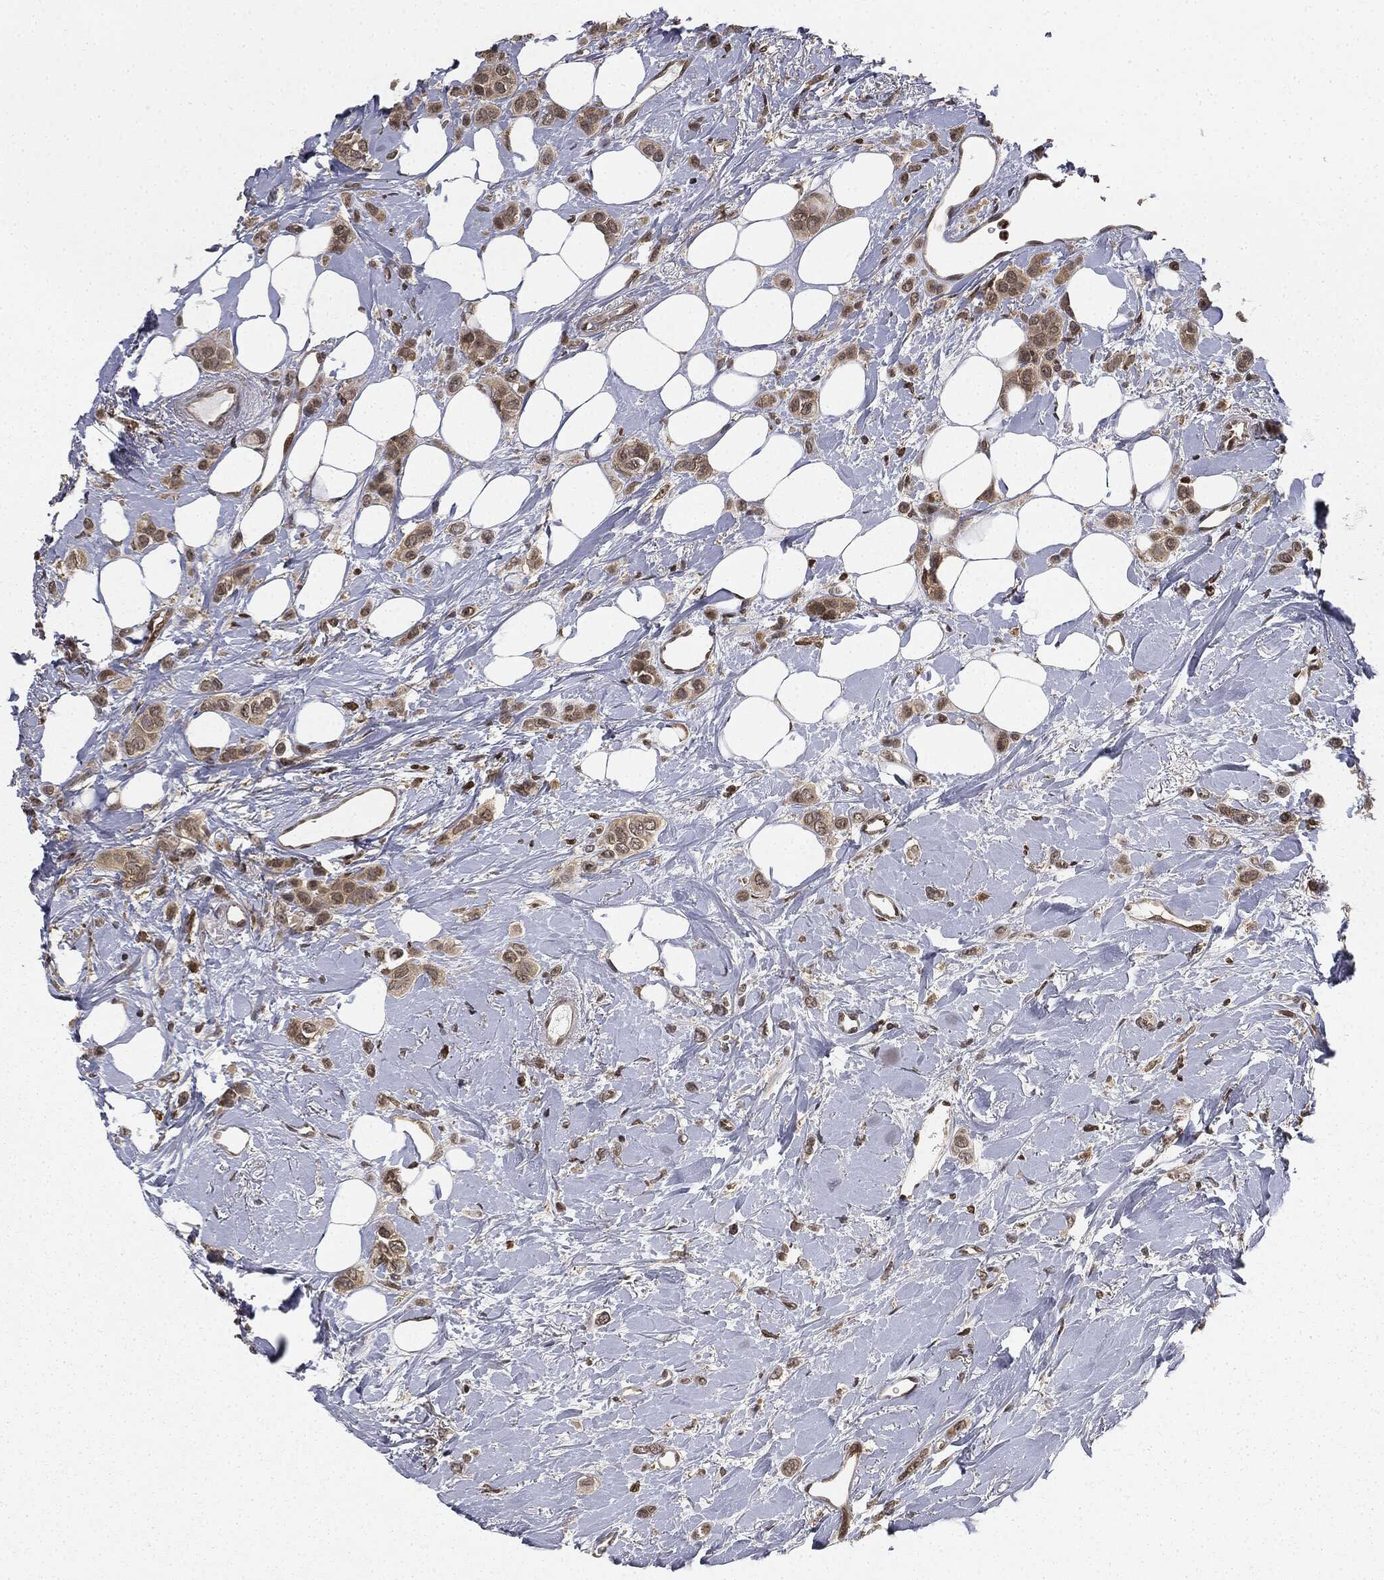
{"staining": {"intensity": "weak", "quantity": ">75%", "location": "cytoplasmic/membranous,nuclear"}, "tissue": "breast cancer", "cell_type": "Tumor cells", "image_type": "cancer", "snomed": [{"axis": "morphology", "description": "Lobular carcinoma"}, {"axis": "topography", "description": "Breast"}], "caption": "Brown immunohistochemical staining in human lobular carcinoma (breast) displays weak cytoplasmic/membranous and nuclear expression in about >75% of tumor cells.", "gene": "TBC1D22A", "patient": {"sex": "female", "age": 66}}